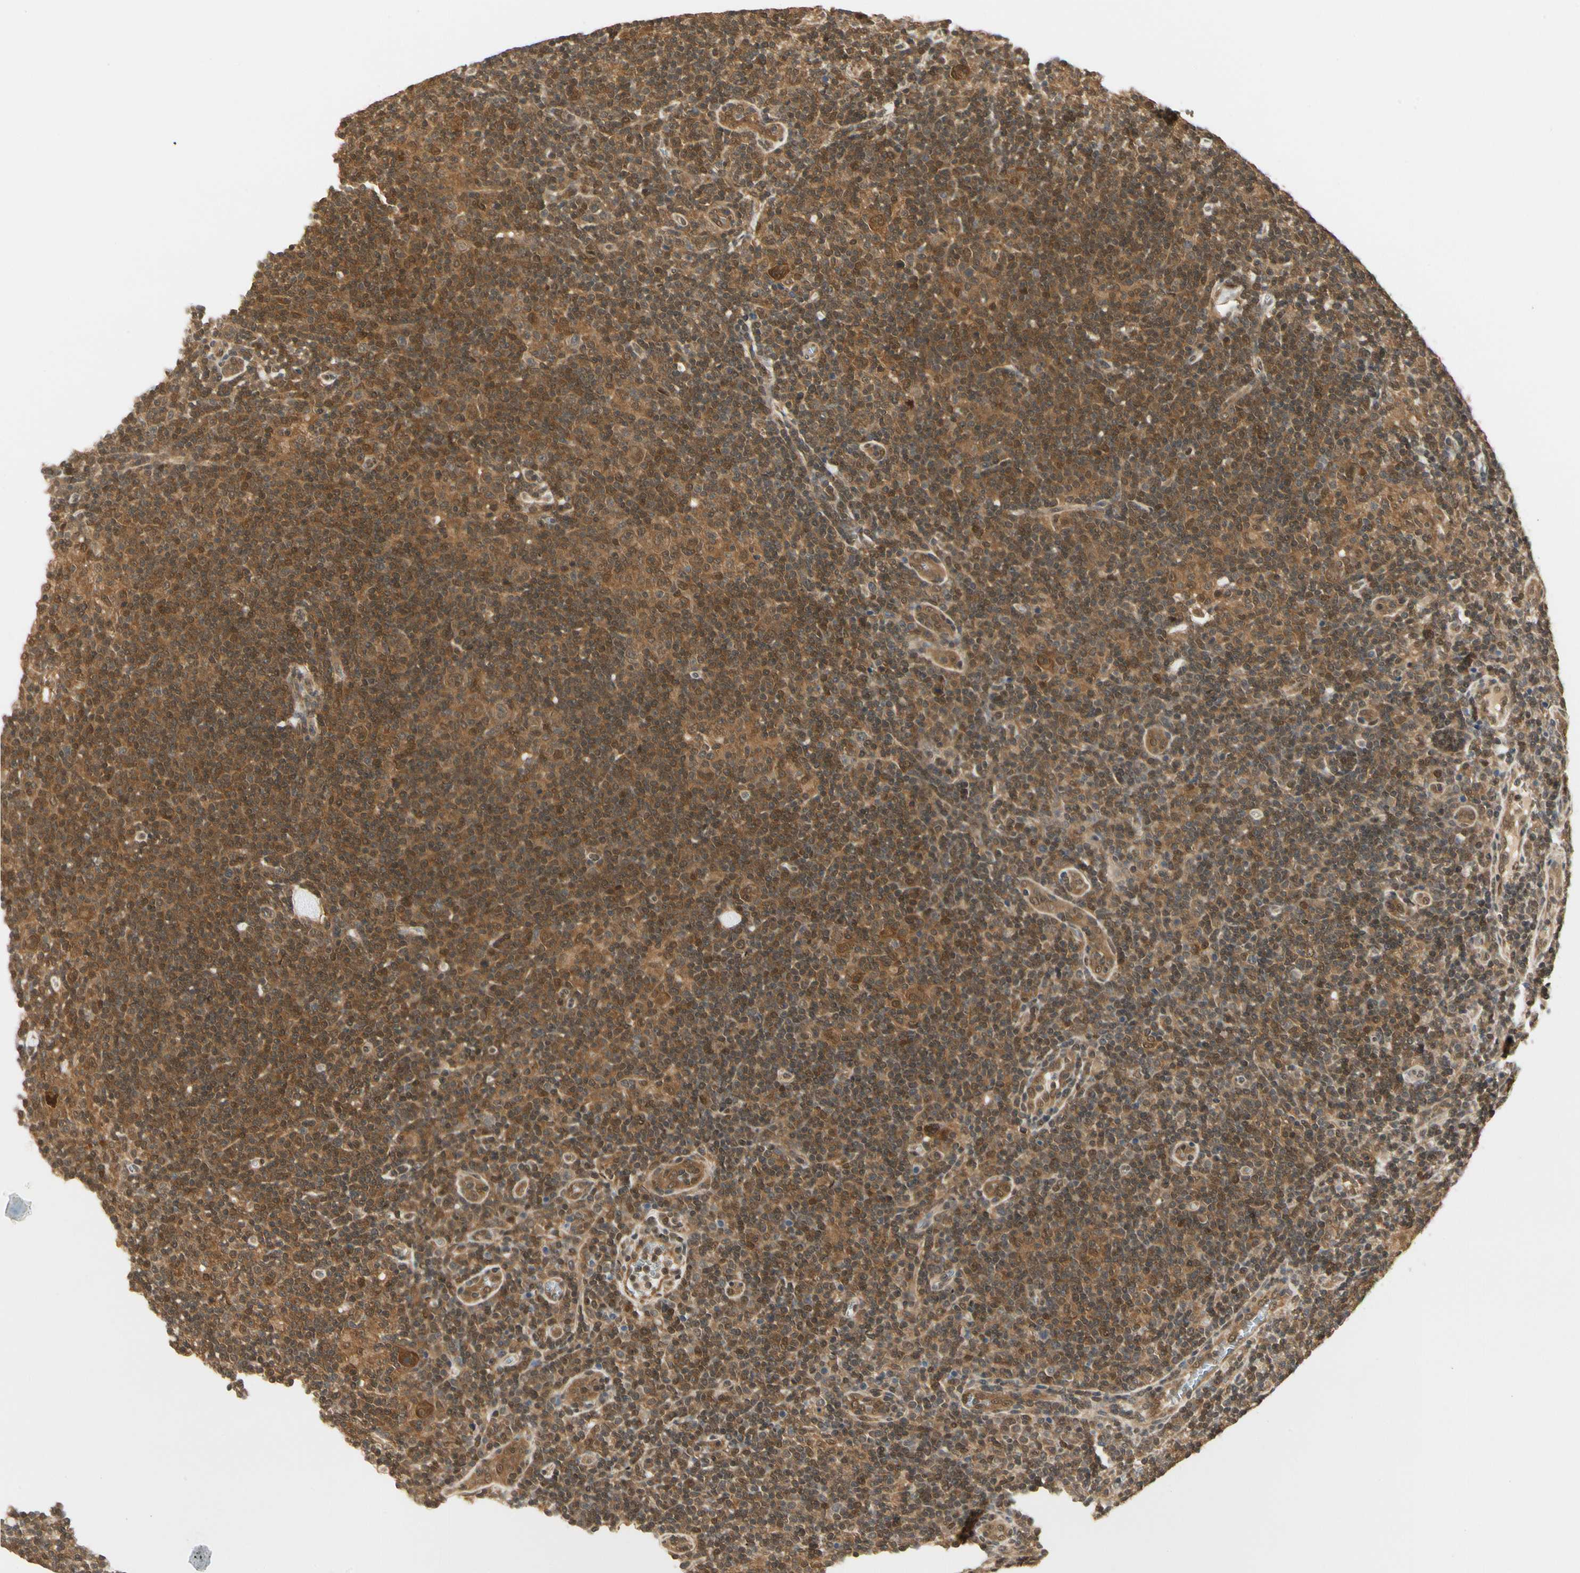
{"staining": {"intensity": "strong", "quantity": ">75%", "location": "cytoplasmic/membranous,nuclear"}, "tissue": "lymphoma", "cell_type": "Tumor cells", "image_type": "cancer", "snomed": [{"axis": "morphology", "description": "Hodgkin's disease, NOS"}, {"axis": "topography", "description": "Lymph node"}], "caption": "A brown stain highlights strong cytoplasmic/membranous and nuclear positivity of a protein in Hodgkin's disease tumor cells. Nuclei are stained in blue.", "gene": "UBE2Z", "patient": {"sex": "female", "age": 57}}